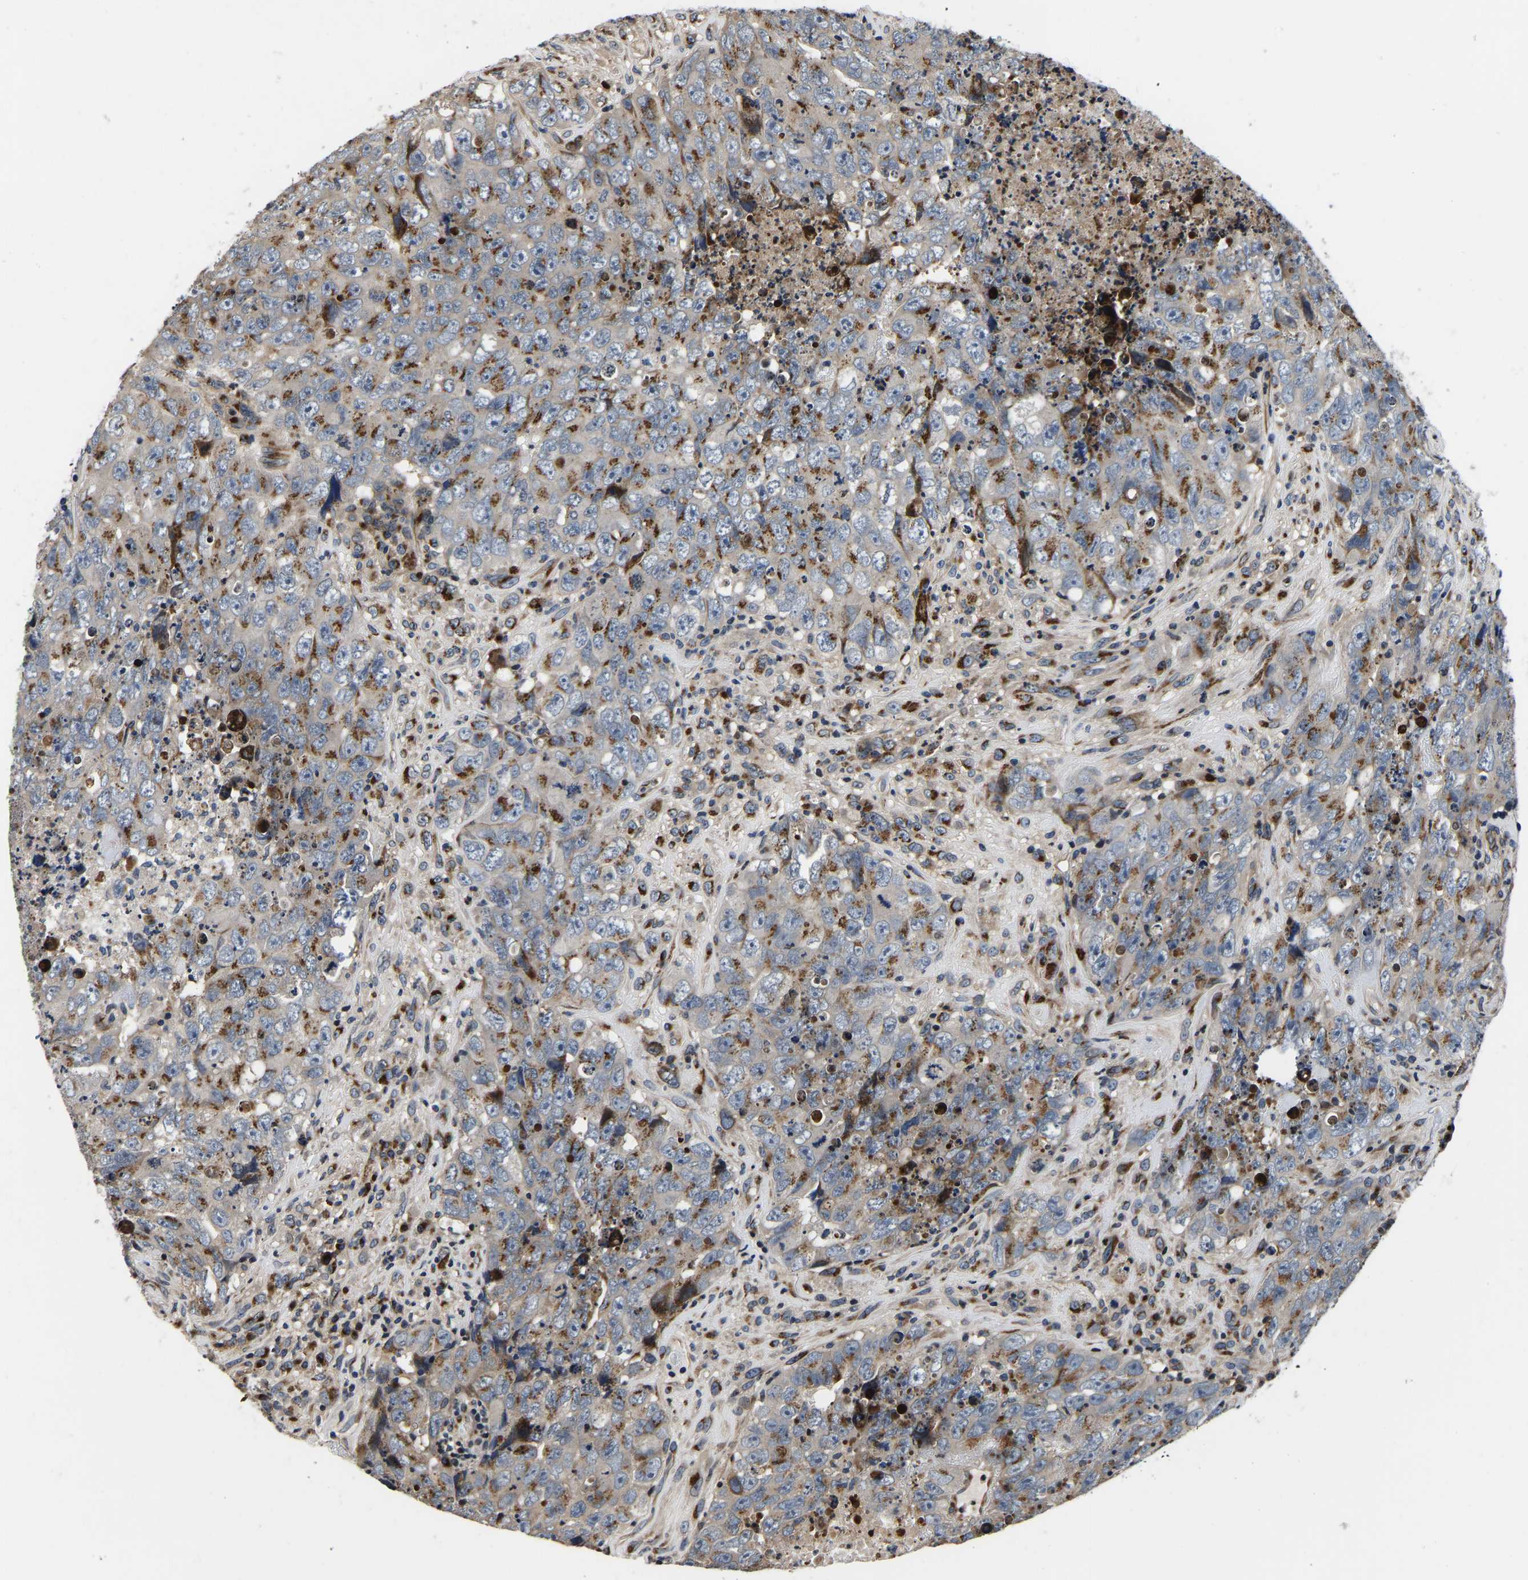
{"staining": {"intensity": "moderate", "quantity": ">75%", "location": "cytoplasmic/membranous"}, "tissue": "testis cancer", "cell_type": "Tumor cells", "image_type": "cancer", "snomed": [{"axis": "morphology", "description": "Carcinoma, Embryonal, NOS"}, {"axis": "topography", "description": "Testis"}], "caption": "An IHC histopathology image of tumor tissue is shown. Protein staining in brown shows moderate cytoplasmic/membranous positivity in testis cancer within tumor cells. (DAB IHC with brightfield microscopy, high magnification).", "gene": "RABAC1", "patient": {"sex": "male", "age": 32}}